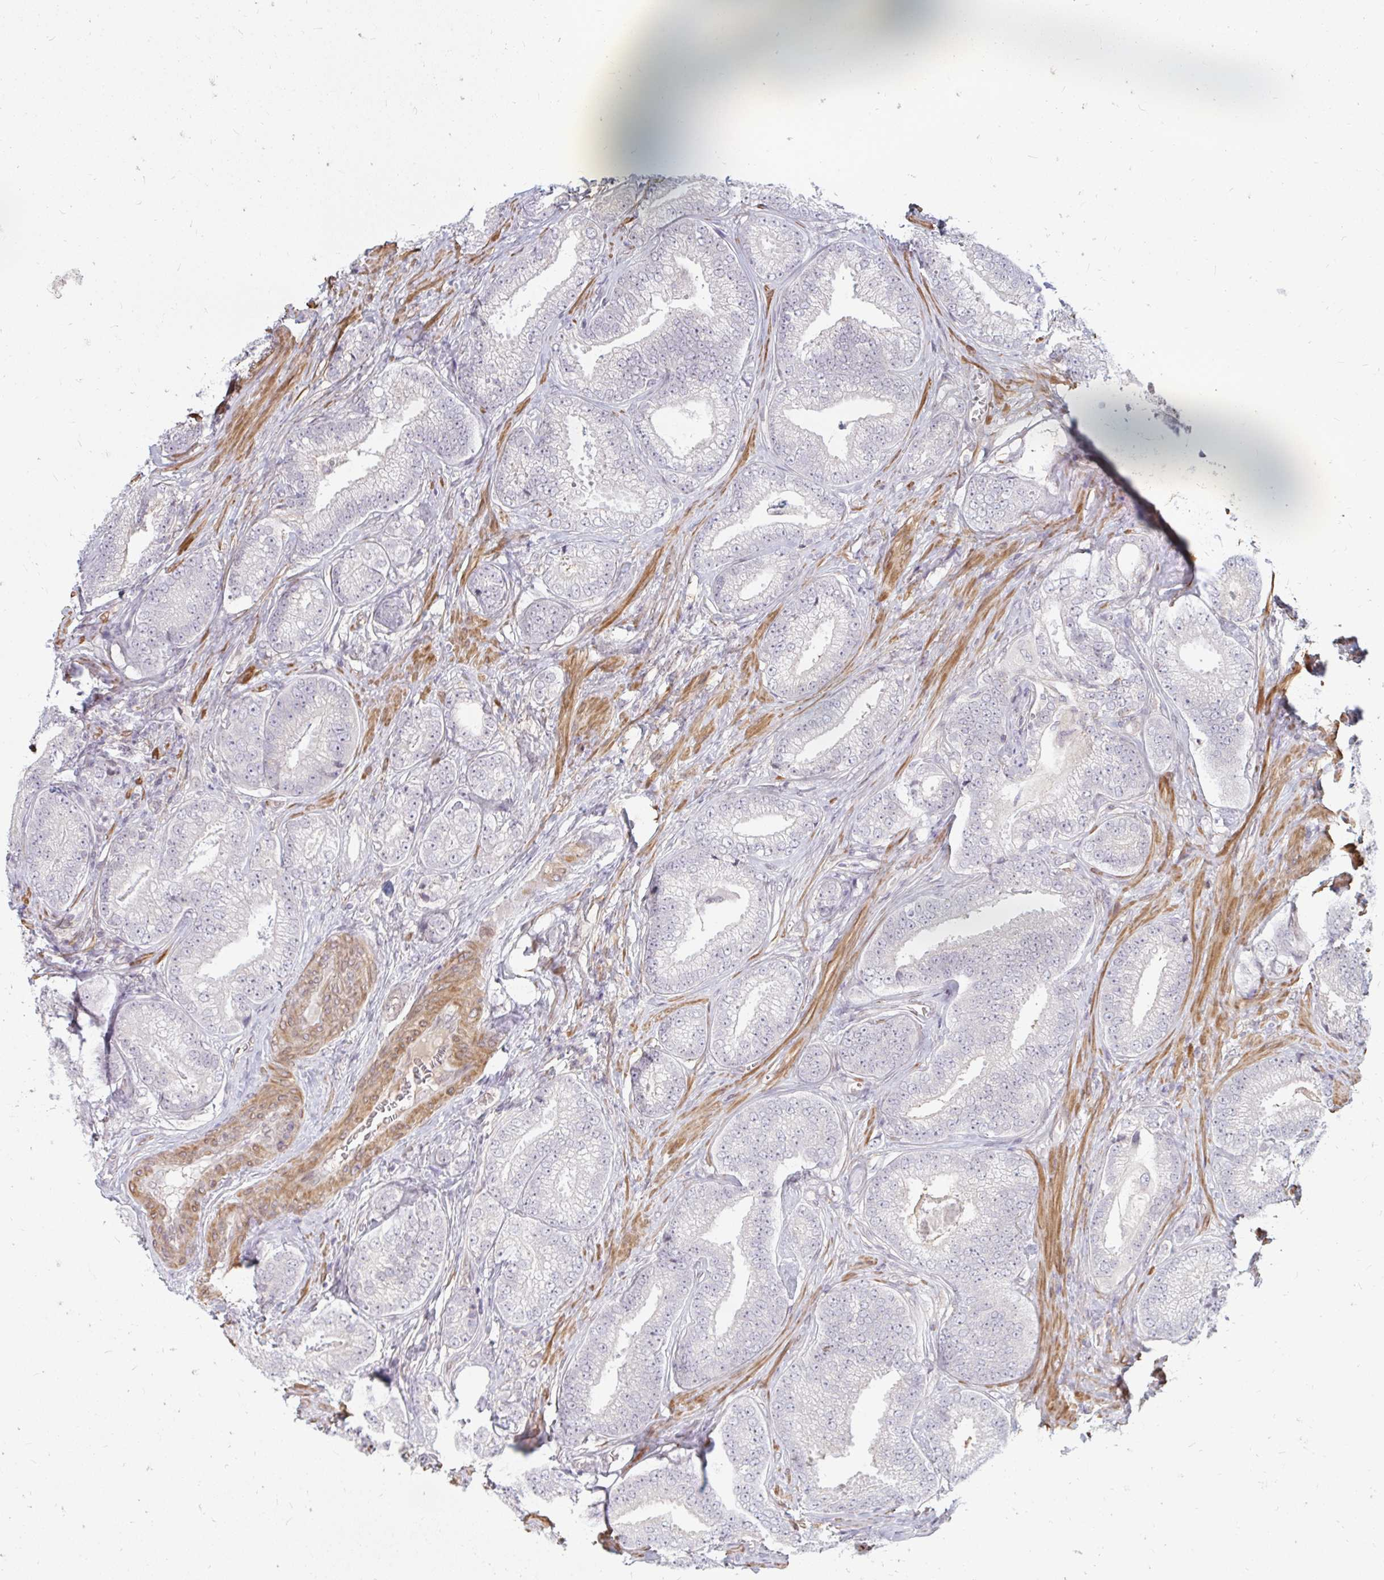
{"staining": {"intensity": "negative", "quantity": "none", "location": "none"}, "tissue": "prostate cancer", "cell_type": "Tumor cells", "image_type": "cancer", "snomed": [{"axis": "morphology", "description": "Adenocarcinoma, Low grade"}, {"axis": "topography", "description": "Prostate"}], "caption": "IHC of human prostate cancer (low-grade adenocarcinoma) shows no staining in tumor cells. (DAB immunohistochemistry, high magnification).", "gene": "GPC5", "patient": {"sex": "male", "age": 63}}